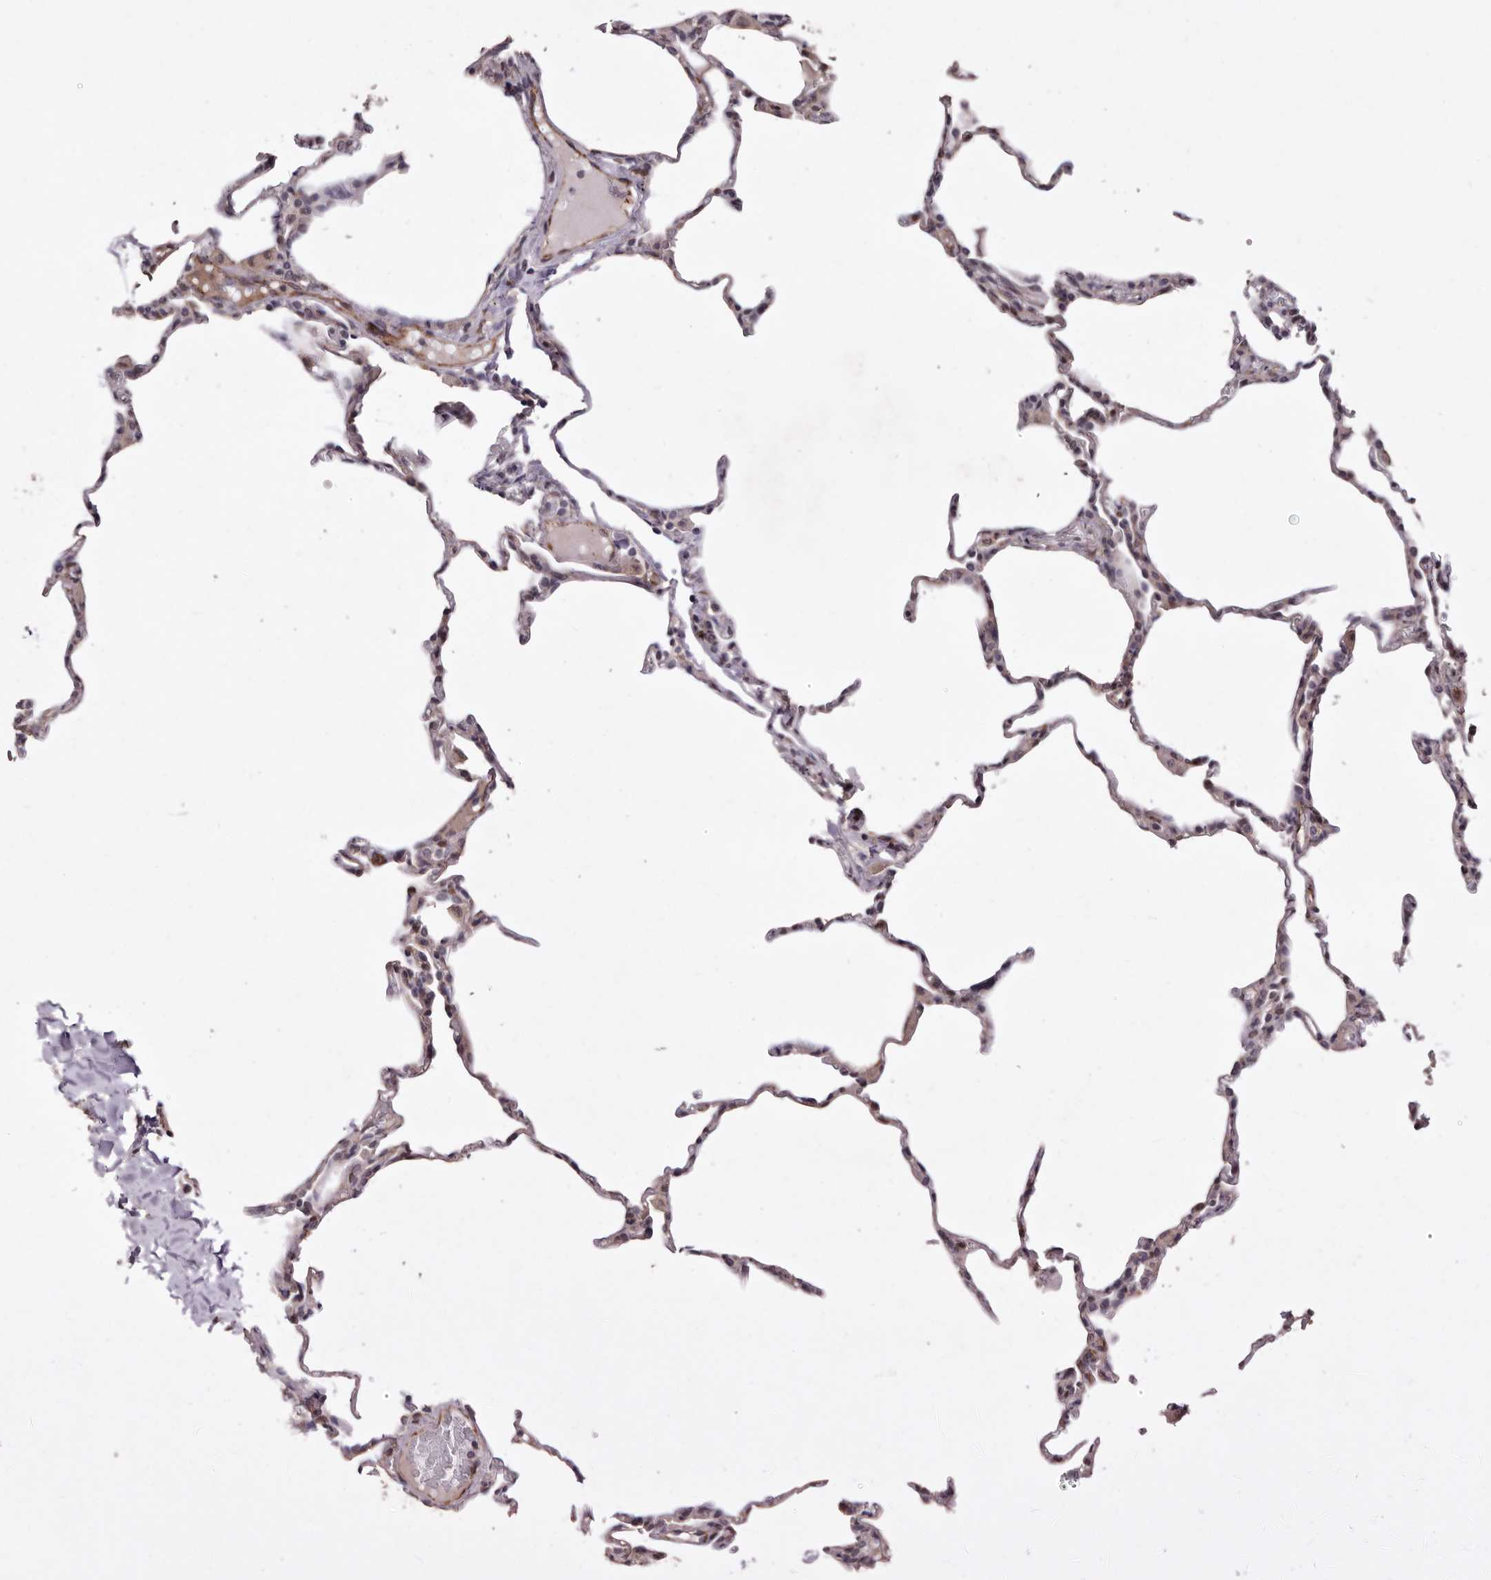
{"staining": {"intensity": "weak", "quantity": "<25%", "location": "cytoplasmic/membranous"}, "tissue": "lung", "cell_type": "Alveolar cells", "image_type": "normal", "snomed": [{"axis": "morphology", "description": "Normal tissue, NOS"}, {"axis": "topography", "description": "Lung"}], "caption": "DAB immunohistochemical staining of normal lung demonstrates no significant staining in alveolar cells.", "gene": "SULT1E1", "patient": {"sex": "male", "age": 20}}